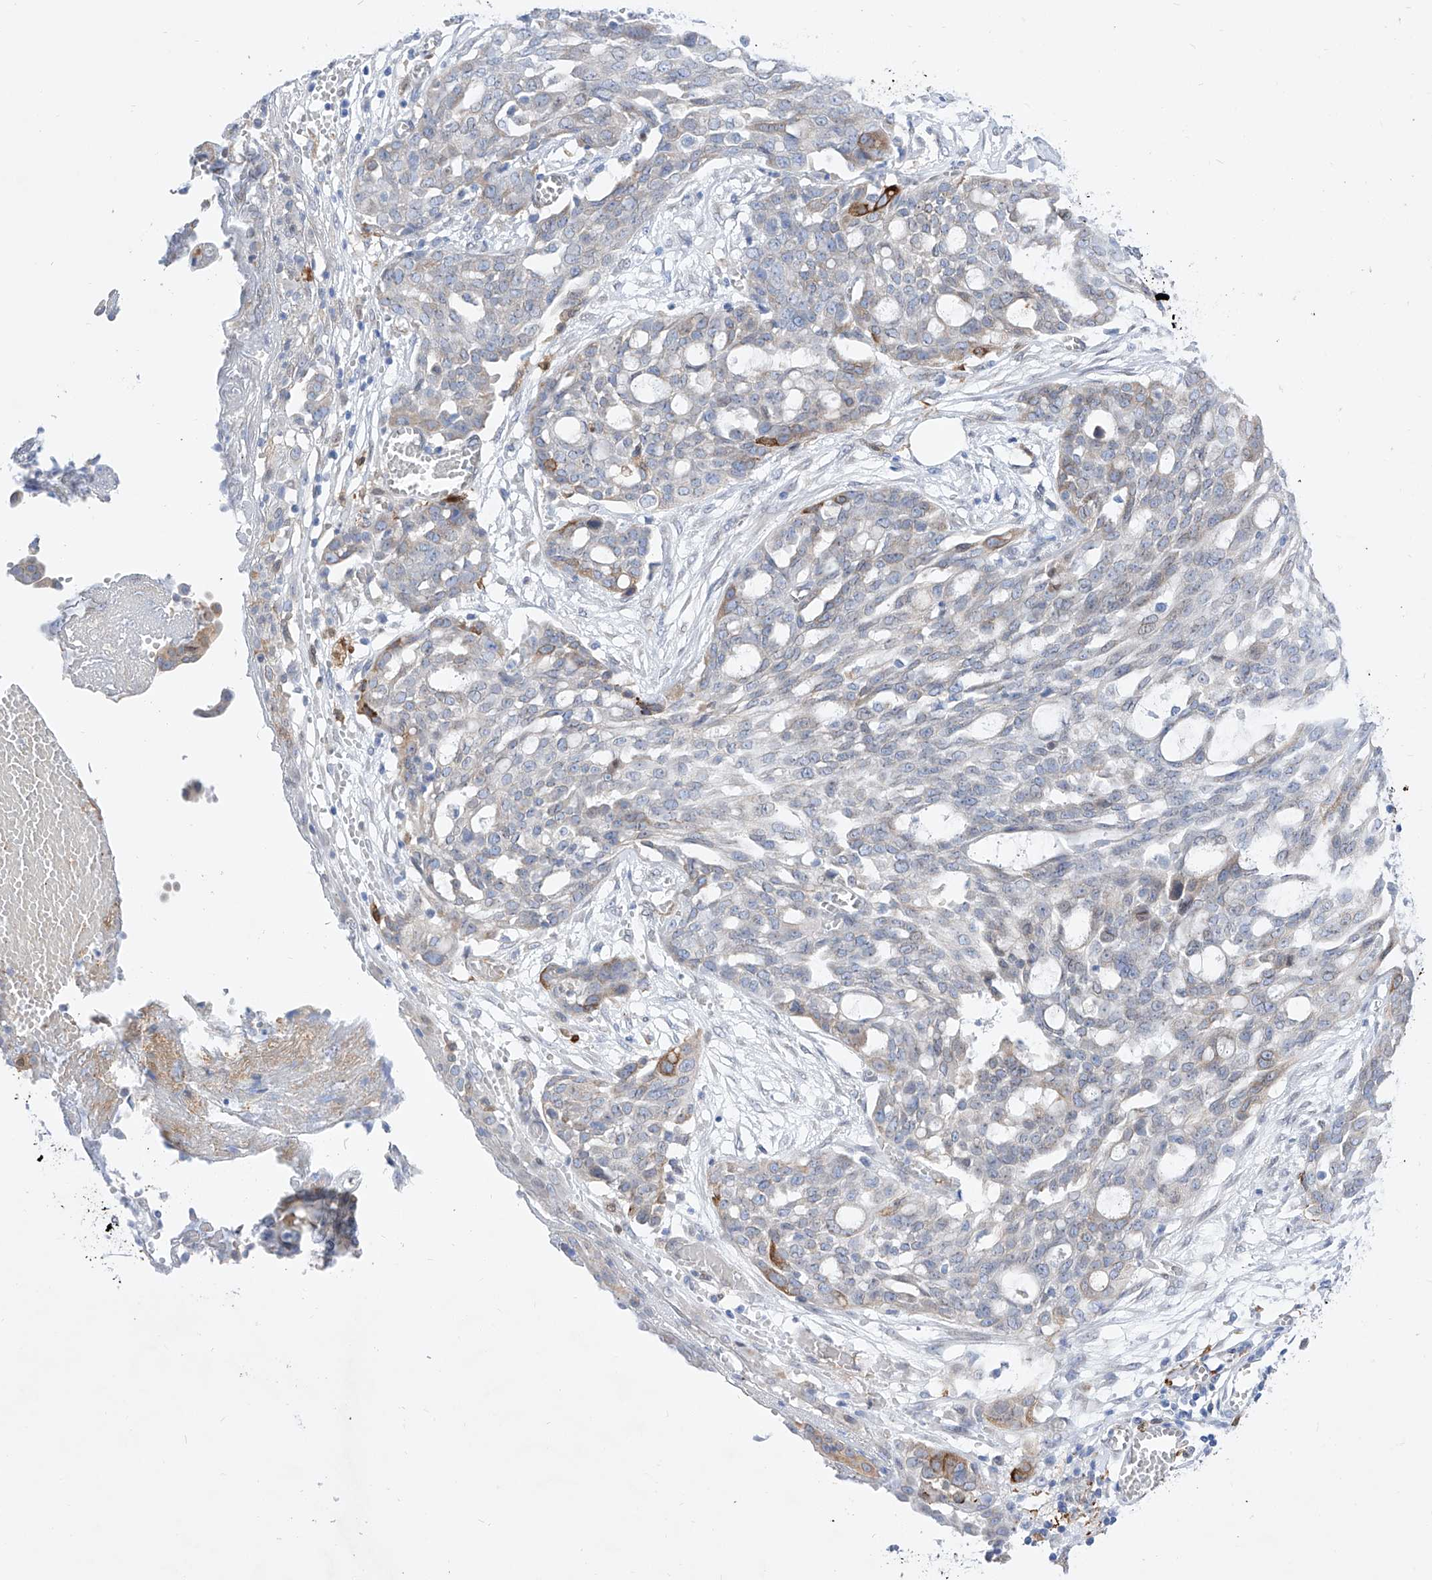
{"staining": {"intensity": "moderate", "quantity": "<25%", "location": "cytoplasmic/membranous"}, "tissue": "ovarian cancer", "cell_type": "Tumor cells", "image_type": "cancer", "snomed": [{"axis": "morphology", "description": "Cystadenocarcinoma, serous, NOS"}, {"axis": "topography", "description": "Soft tissue"}, {"axis": "topography", "description": "Ovary"}], "caption": "This histopathology image exhibits immunohistochemistry staining of ovarian cancer (serous cystadenocarcinoma), with low moderate cytoplasmic/membranous staining in approximately <25% of tumor cells.", "gene": "LCLAT1", "patient": {"sex": "female", "age": 57}}